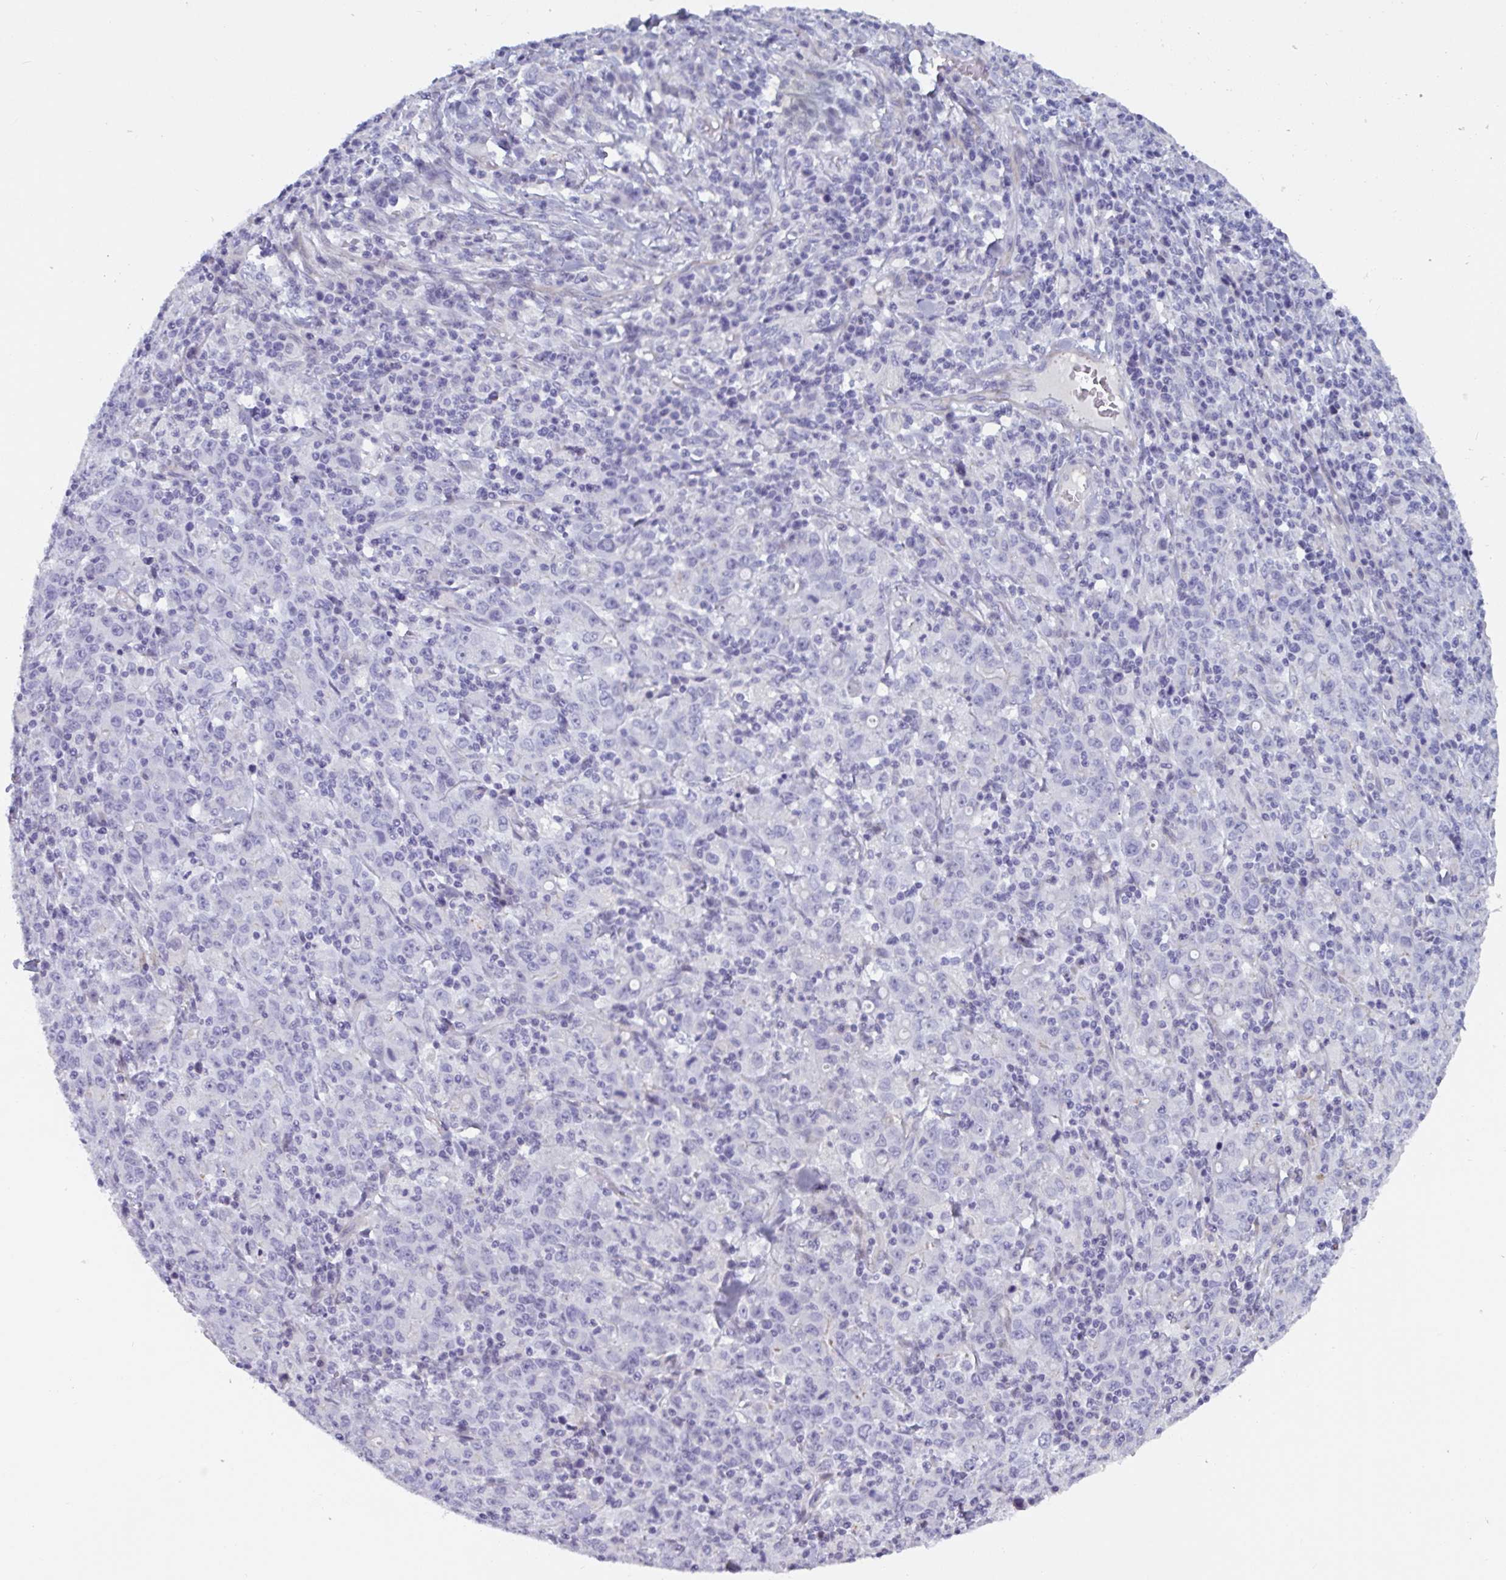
{"staining": {"intensity": "negative", "quantity": "none", "location": "none"}, "tissue": "stomach cancer", "cell_type": "Tumor cells", "image_type": "cancer", "snomed": [{"axis": "morphology", "description": "Adenocarcinoma, NOS"}, {"axis": "topography", "description": "Stomach, upper"}], "caption": "An IHC image of stomach cancer is shown. There is no staining in tumor cells of stomach cancer.", "gene": "OR5P3", "patient": {"sex": "male", "age": 69}}